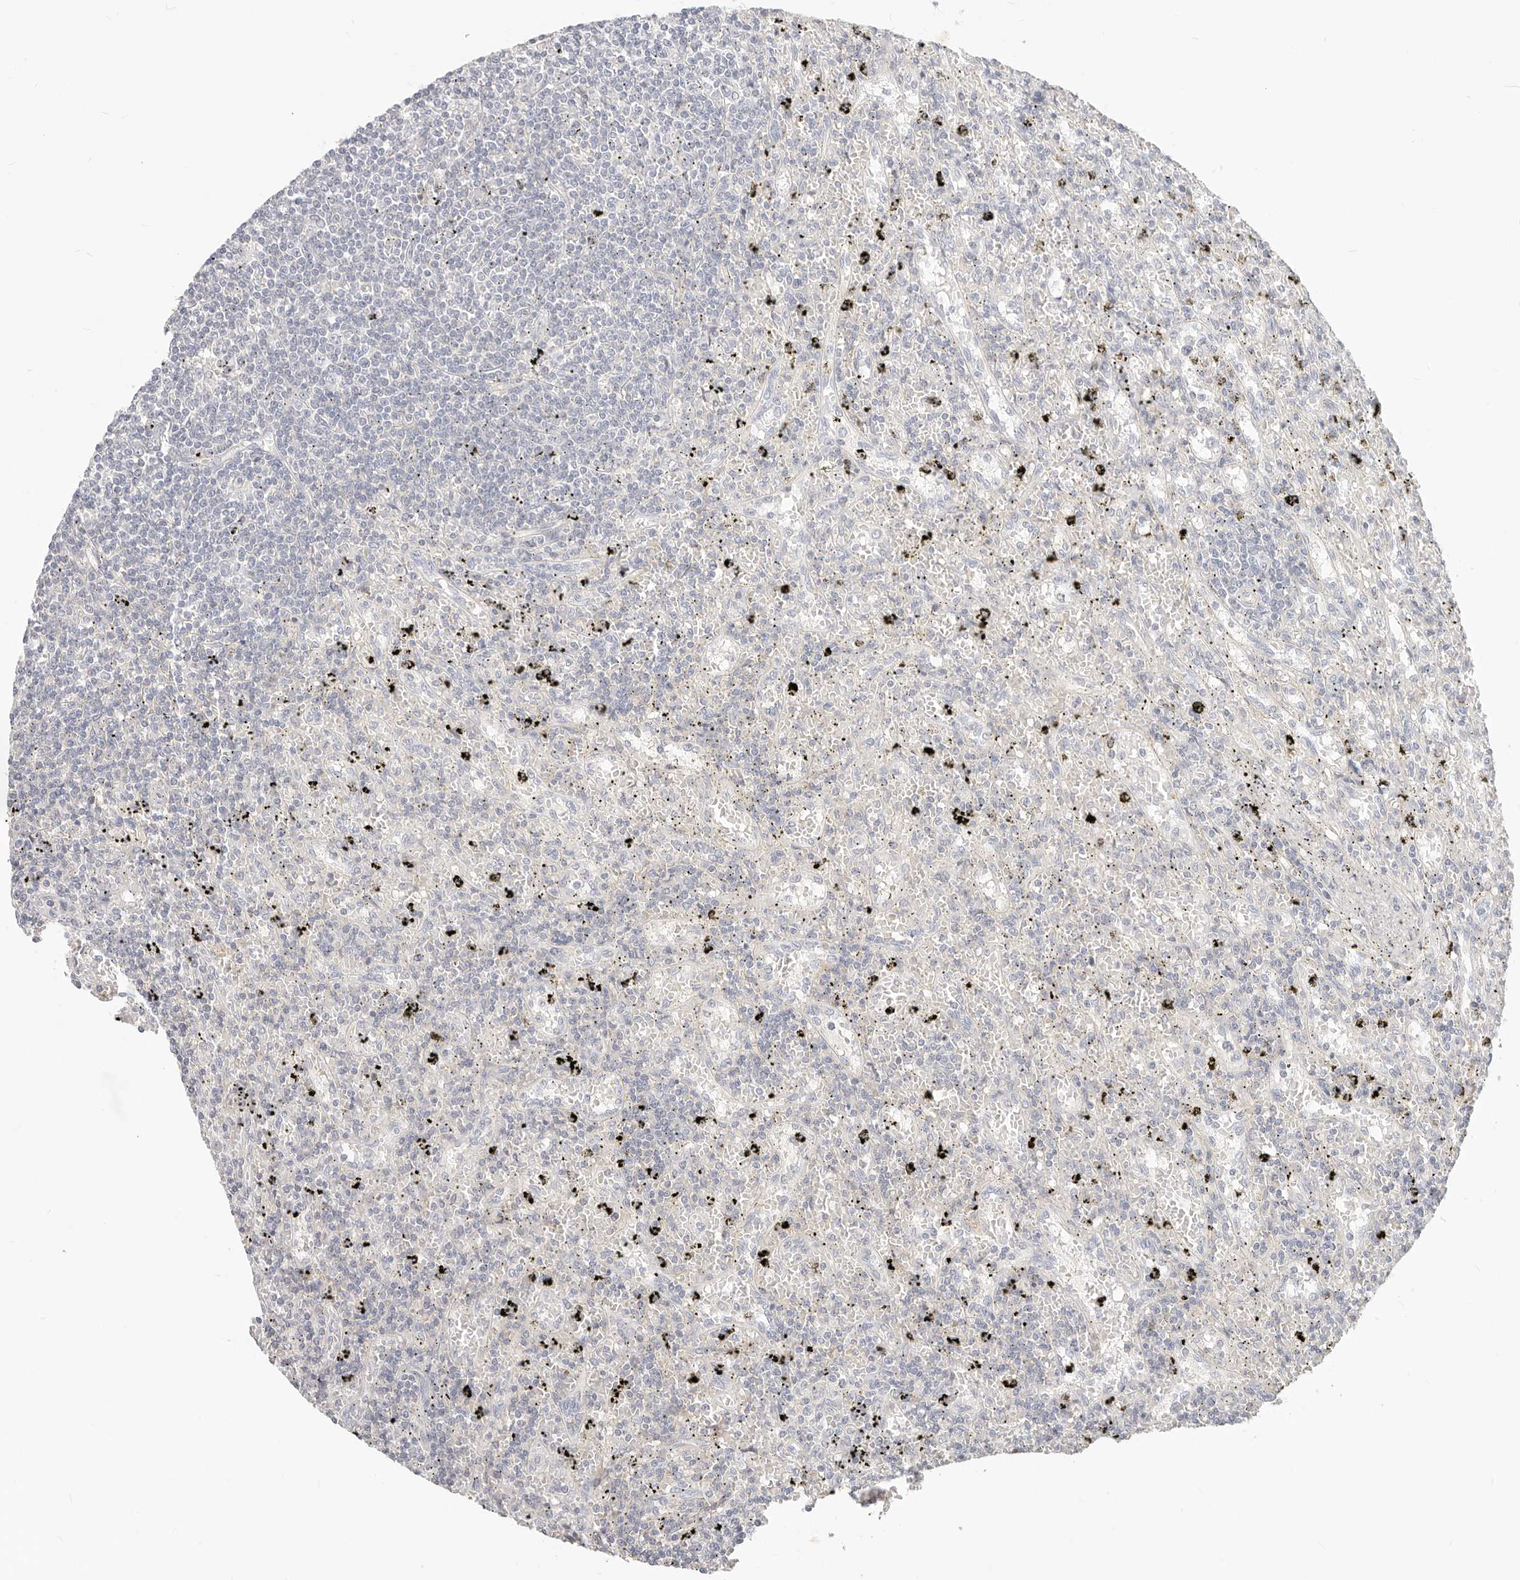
{"staining": {"intensity": "negative", "quantity": "none", "location": "none"}, "tissue": "lymphoma", "cell_type": "Tumor cells", "image_type": "cancer", "snomed": [{"axis": "morphology", "description": "Malignant lymphoma, non-Hodgkin's type, Low grade"}, {"axis": "topography", "description": "Spleen"}], "caption": "DAB (3,3'-diaminobenzidine) immunohistochemical staining of human lymphoma reveals no significant expression in tumor cells. (DAB IHC with hematoxylin counter stain).", "gene": "DTNBP1", "patient": {"sex": "male", "age": 76}}